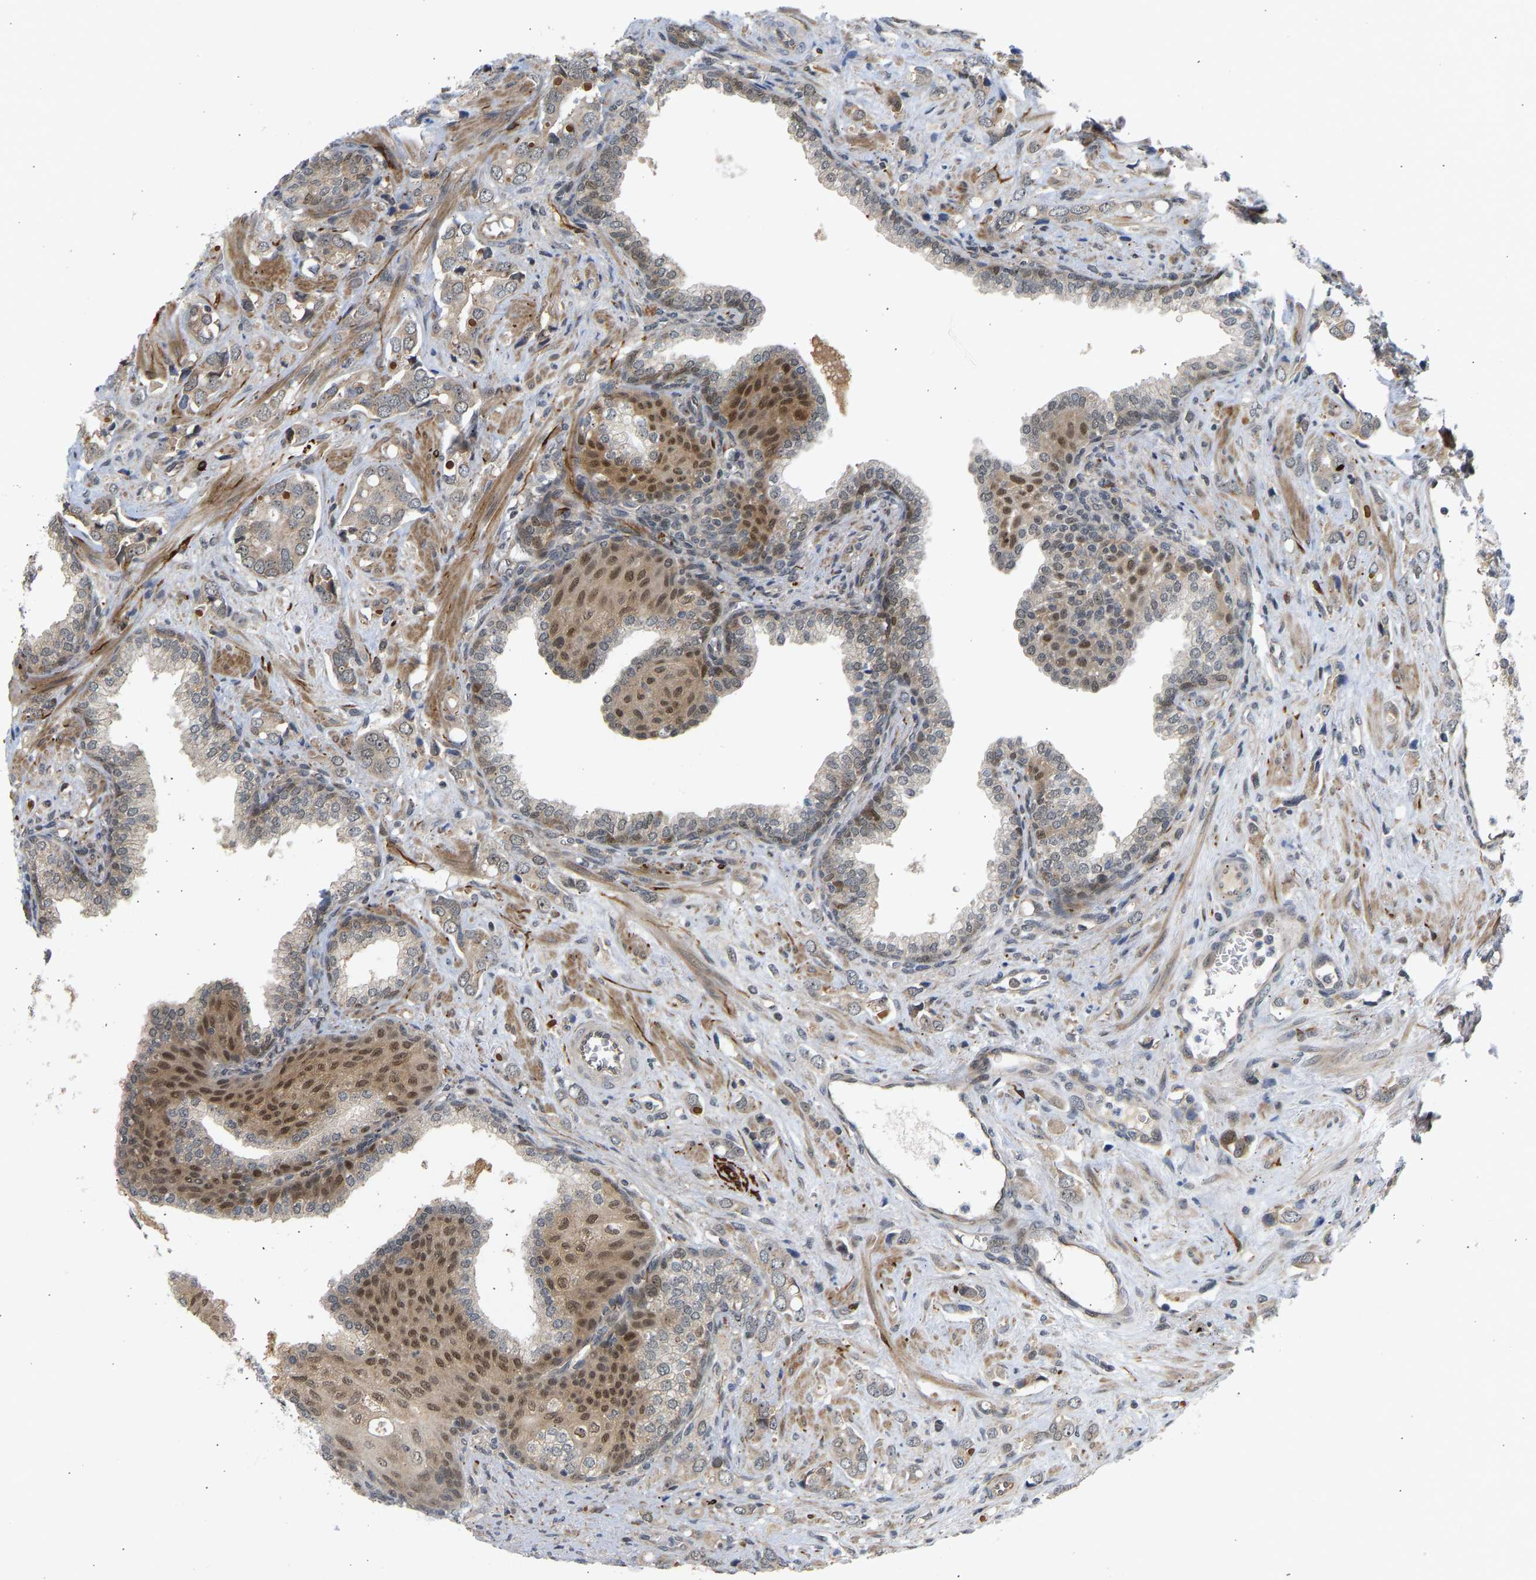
{"staining": {"intensity": "moderate", "quantity": "<25%", "location": "cytoplasmic/membranous,nuclear"}, "tissue": "prostate cancer", "cell_type": "Tumor cells", "image_type": "cancer", "snomed": [{"axis": "morphology", "description": "Adenocarcinoma, High grade"}, {"axis": "topography", "description": "Prostate"}], "caption": "Immunohistochemical staining of prostate adenocarcinoma (high-grade) exhibits moderate cytoplasmic/membranous and nuclear protein positivity in about <25% of tumor cells.", "gene": "BAG1", "patient": {"sex": "male", "age": 52}}